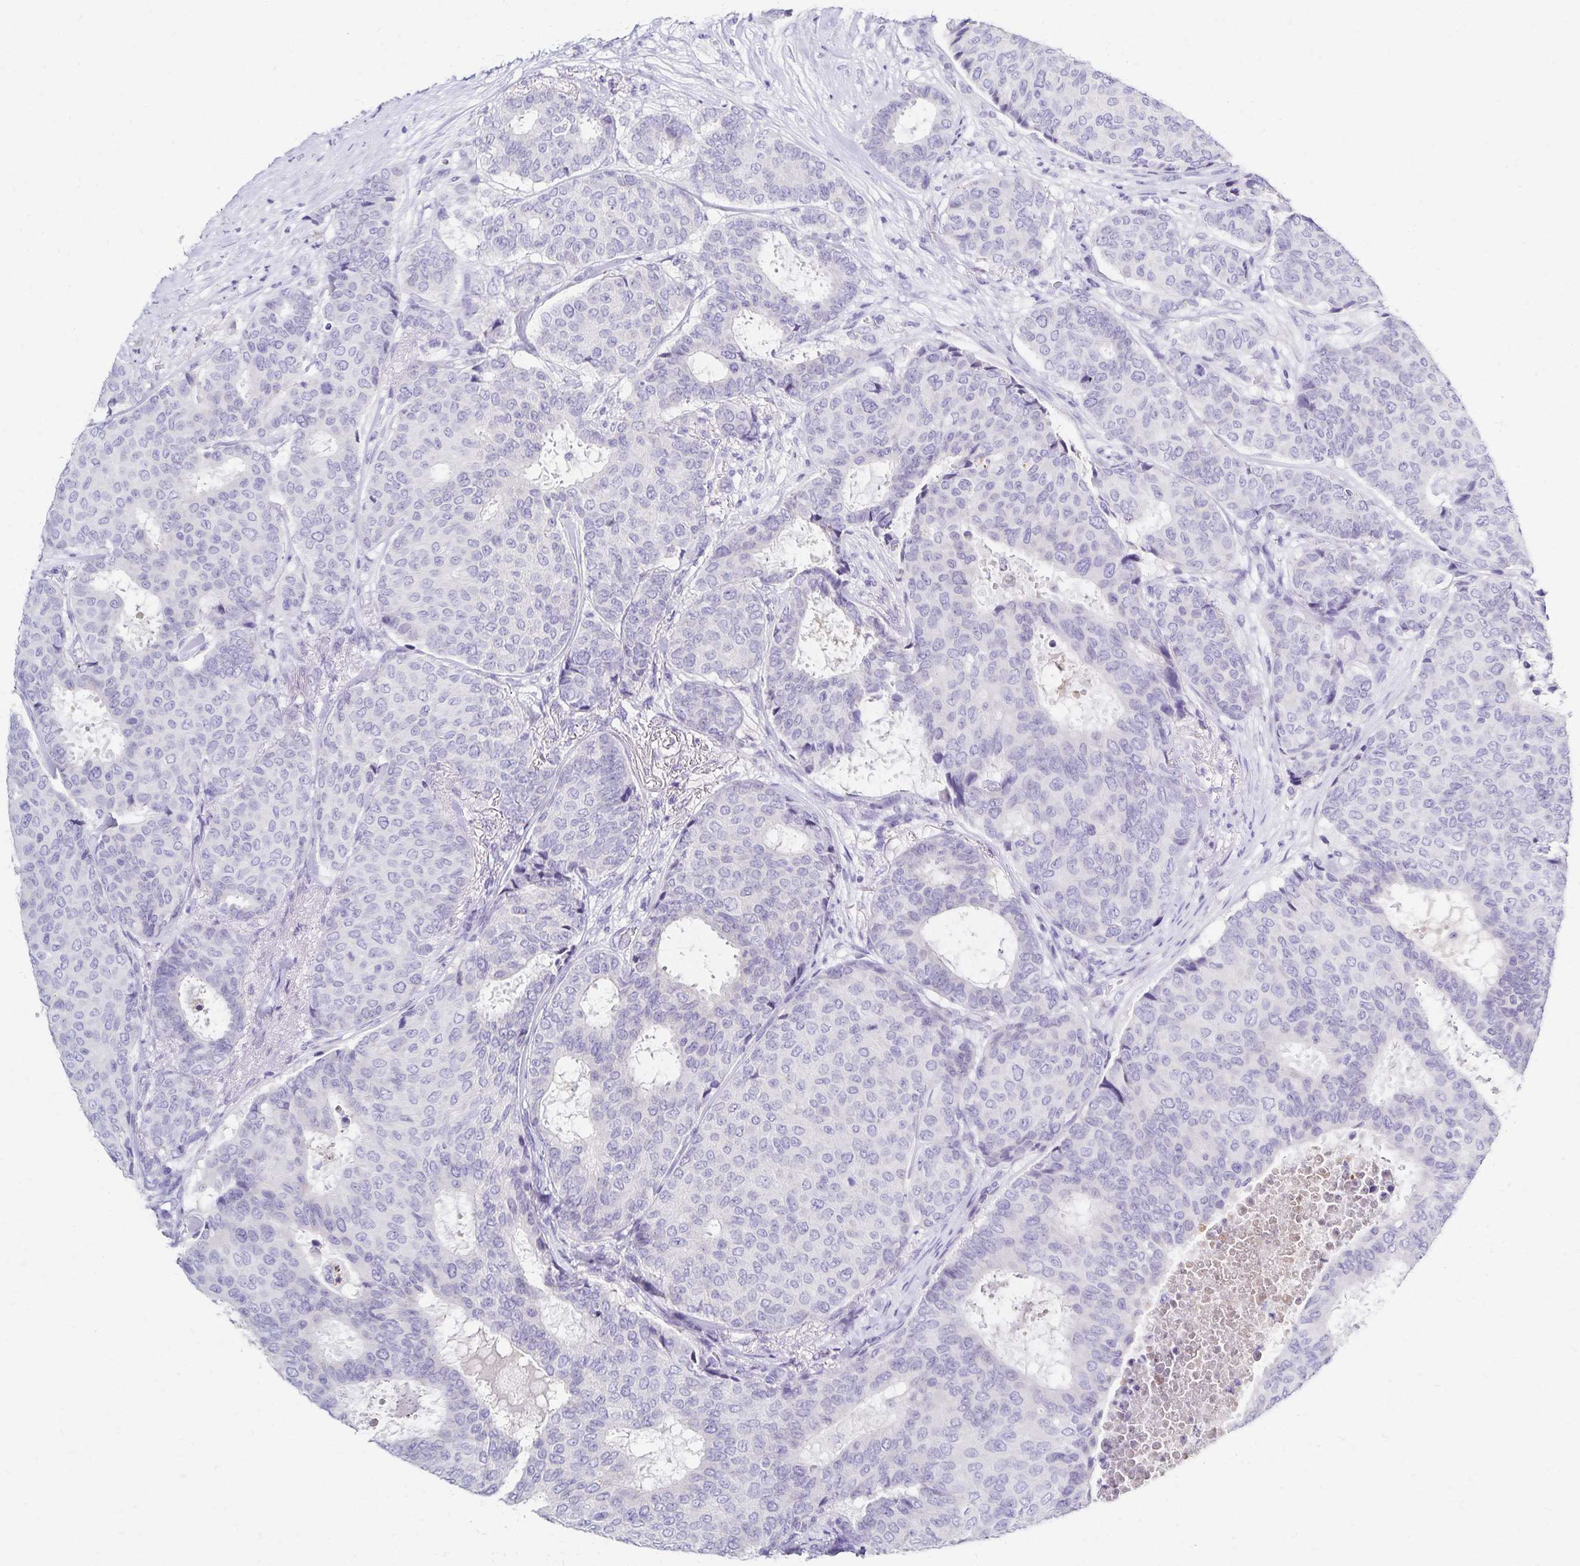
{"staining": {"intensity": "negative", "quantity": "none", "location": "none"}, "tissue": "breast cancer", "cell_type": "Tumor cells", "image_type": "cancer", "snomed": [{"axis": "morphology", "description": "Duct carcinoma"}, {"axis": "topography", "description": "Breast"}], "caption": "Micrograph shows no significant protein positivity in tumor cells of breast cancer (intraductal carcinoma).", "gene": "PAX5", "patient": {"sex": "female", "age": 75}}